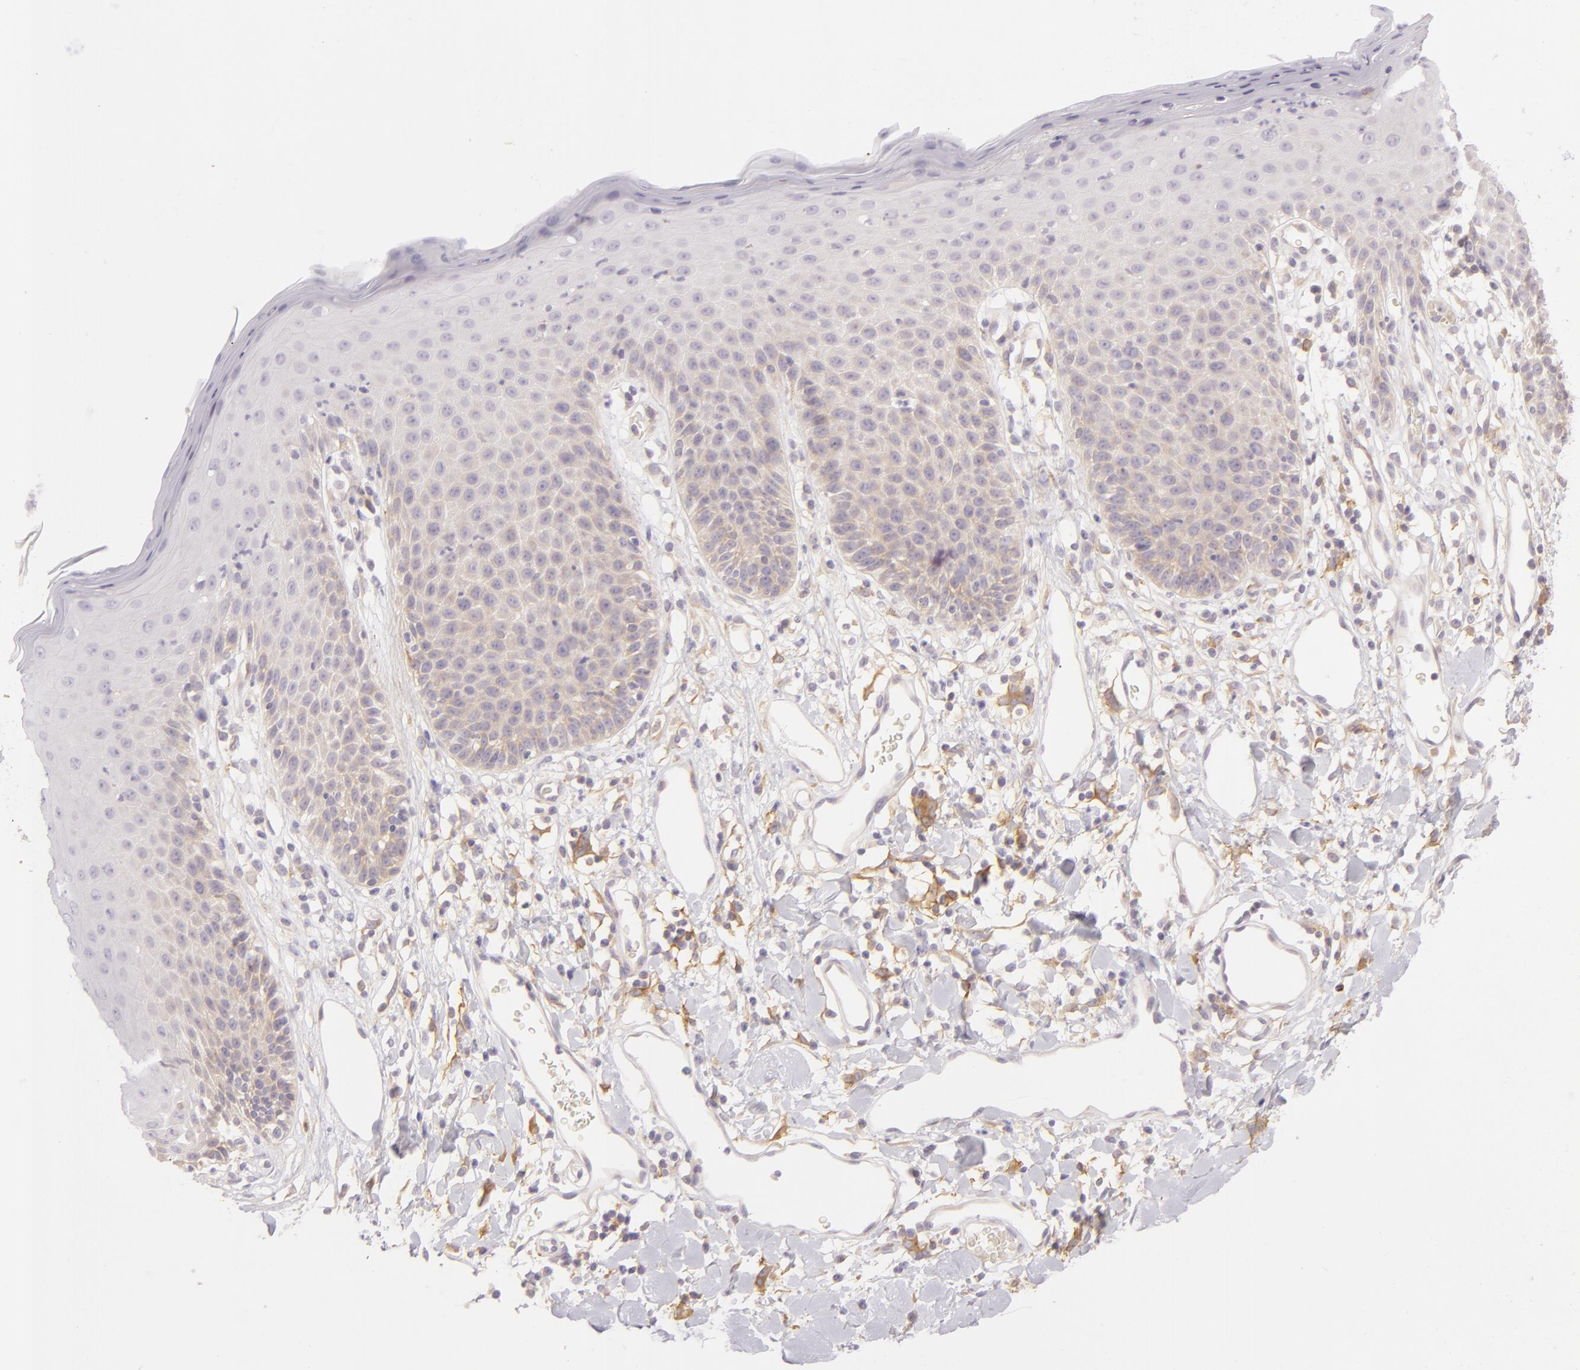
{"staining": {"intensity": "negative", "quantity": "none", "location": "none"}, "tissue": "skin", "cell_type": "Epidermal cells", "image_type": "normal", "snomed": [{"axis": "morphology", "description": "Normal tissue, NOS"}, {"axis": "topography", "description": "Vulva"}, {"axis": "topography", "description": "Peripheral nerve tissue"}], "caption": "There is no significant staining in epidermal cells of skin. (DAB immunohistochemistry (IHC), high magnification).", "gene": "ZC3H7B", "patient": {"sex": "female", "age": 68}}